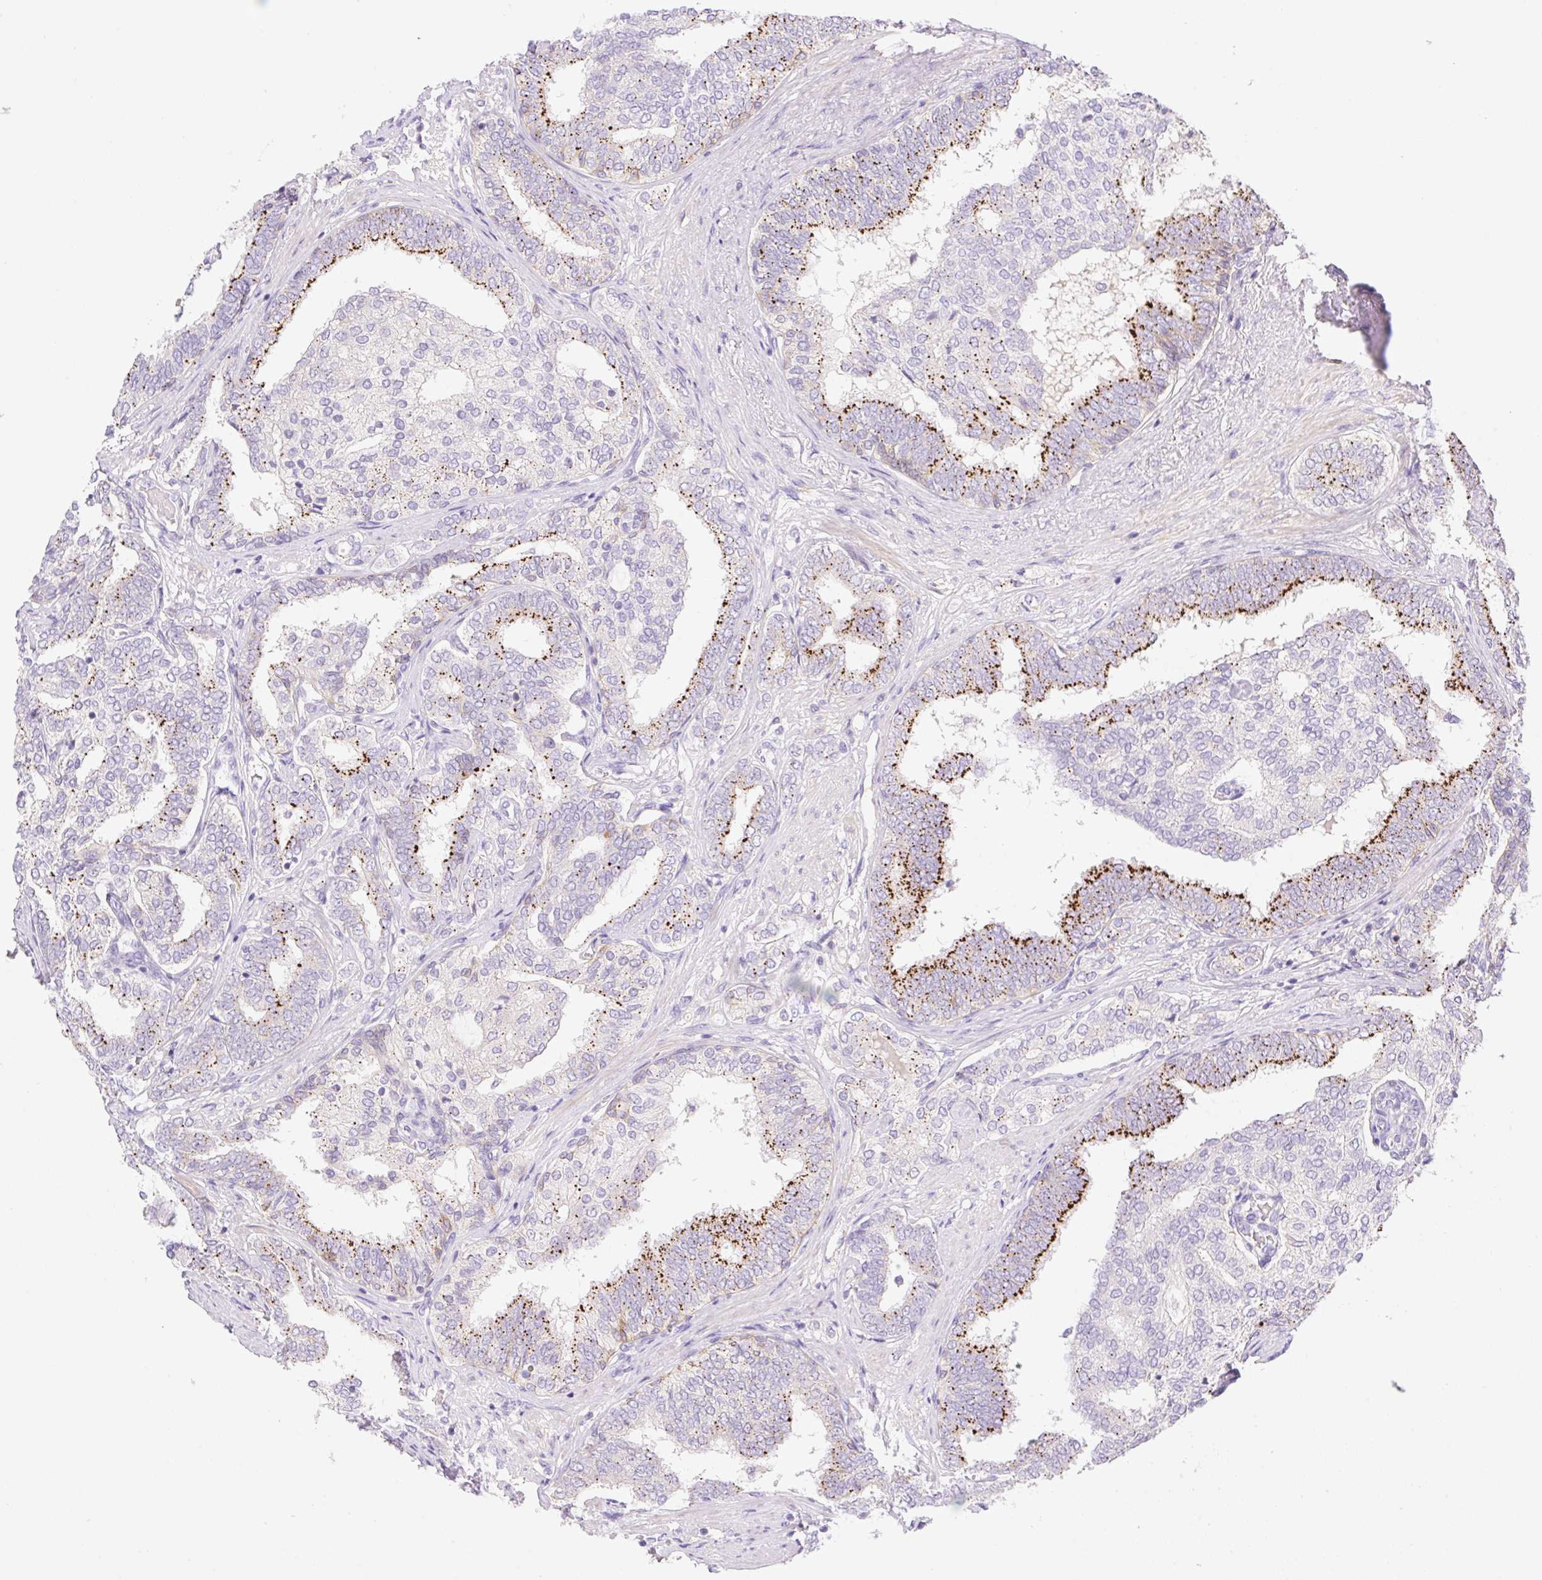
{"staining": {"intensity": "strong", "quantity": "<25%", "location": "cytoplasmic/membranous"}, "tissue": "prostate cancer", "cell_type": "Tumor cells", "image_type": "cancer", "snomed": [{"axis": "morphology", "description": "Adenocarcinoma, High grade"}, {"axis": "topography", "description": "Prostate"}], "caption": "Immunohistochemistry image of neoplastic tissue: adenocarcinoma (high-grade) (prostate) stained using immunohistochemistry displays medium levels of strong protein expression localized specifically in the cytoplasmic/membranous of tumor cells, appearing as a cytoplasmic/membranous brown color.", "gene": "DENND5A", "patient": {"sex": "male", "age": 72}}